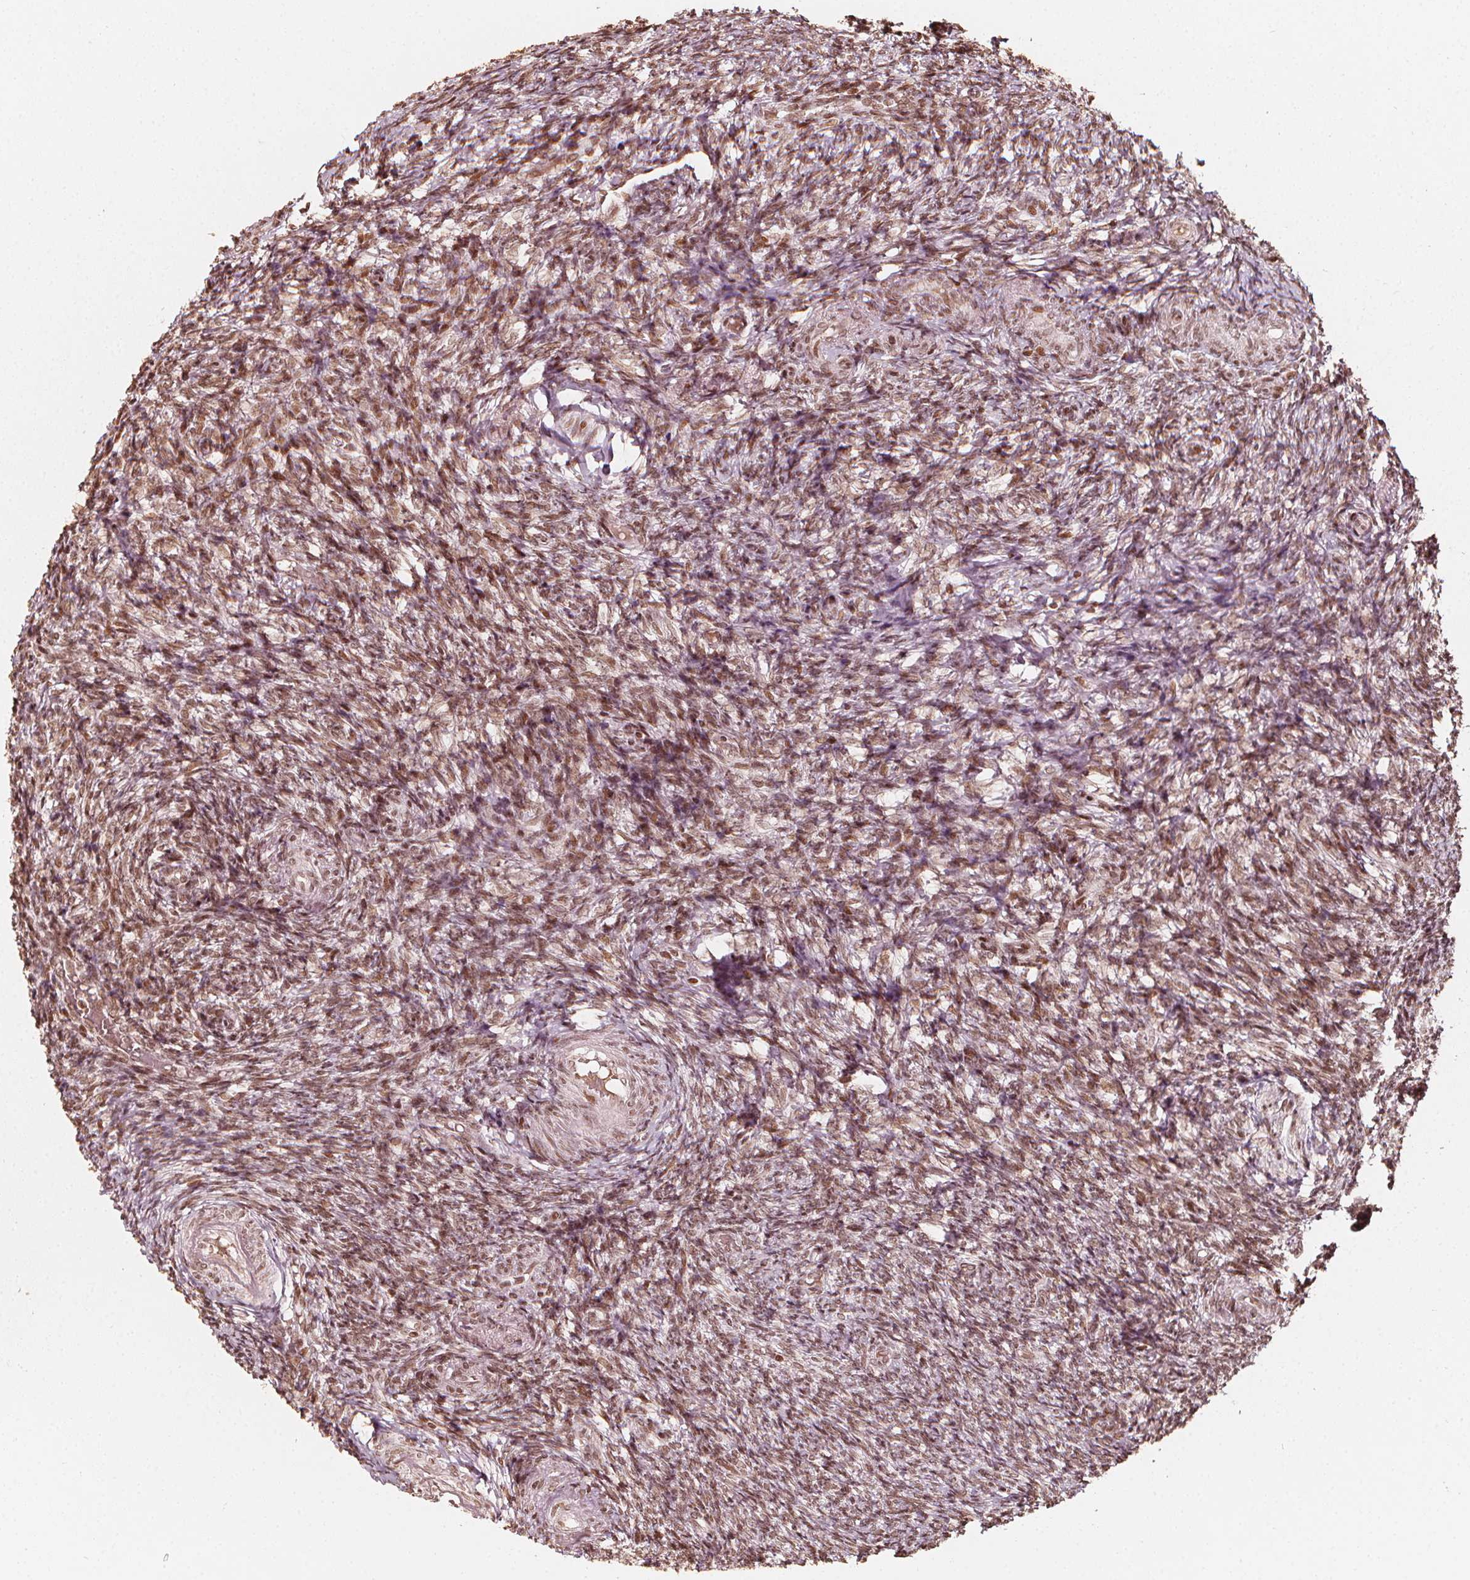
{"staining": {"intensity": "moderate", "quantity": ">75%", "location": "nuclear"}, "tissue": "ovary", "cell_type": "Follicle cells", "image_type": "normal", "snomed": [{"axis": "morphology", "description": "Normal tissue, NOS"}, {"axis": "topography", "description": "Ovary"}], "caption": "Immunohistochemical staining of unremarkable human ovary shows medium levels of moderate nuclear positivity in approximately >75% of follicle cells.", "gene": "H3C14", "patient": {"sex": "female", "age": 39}}